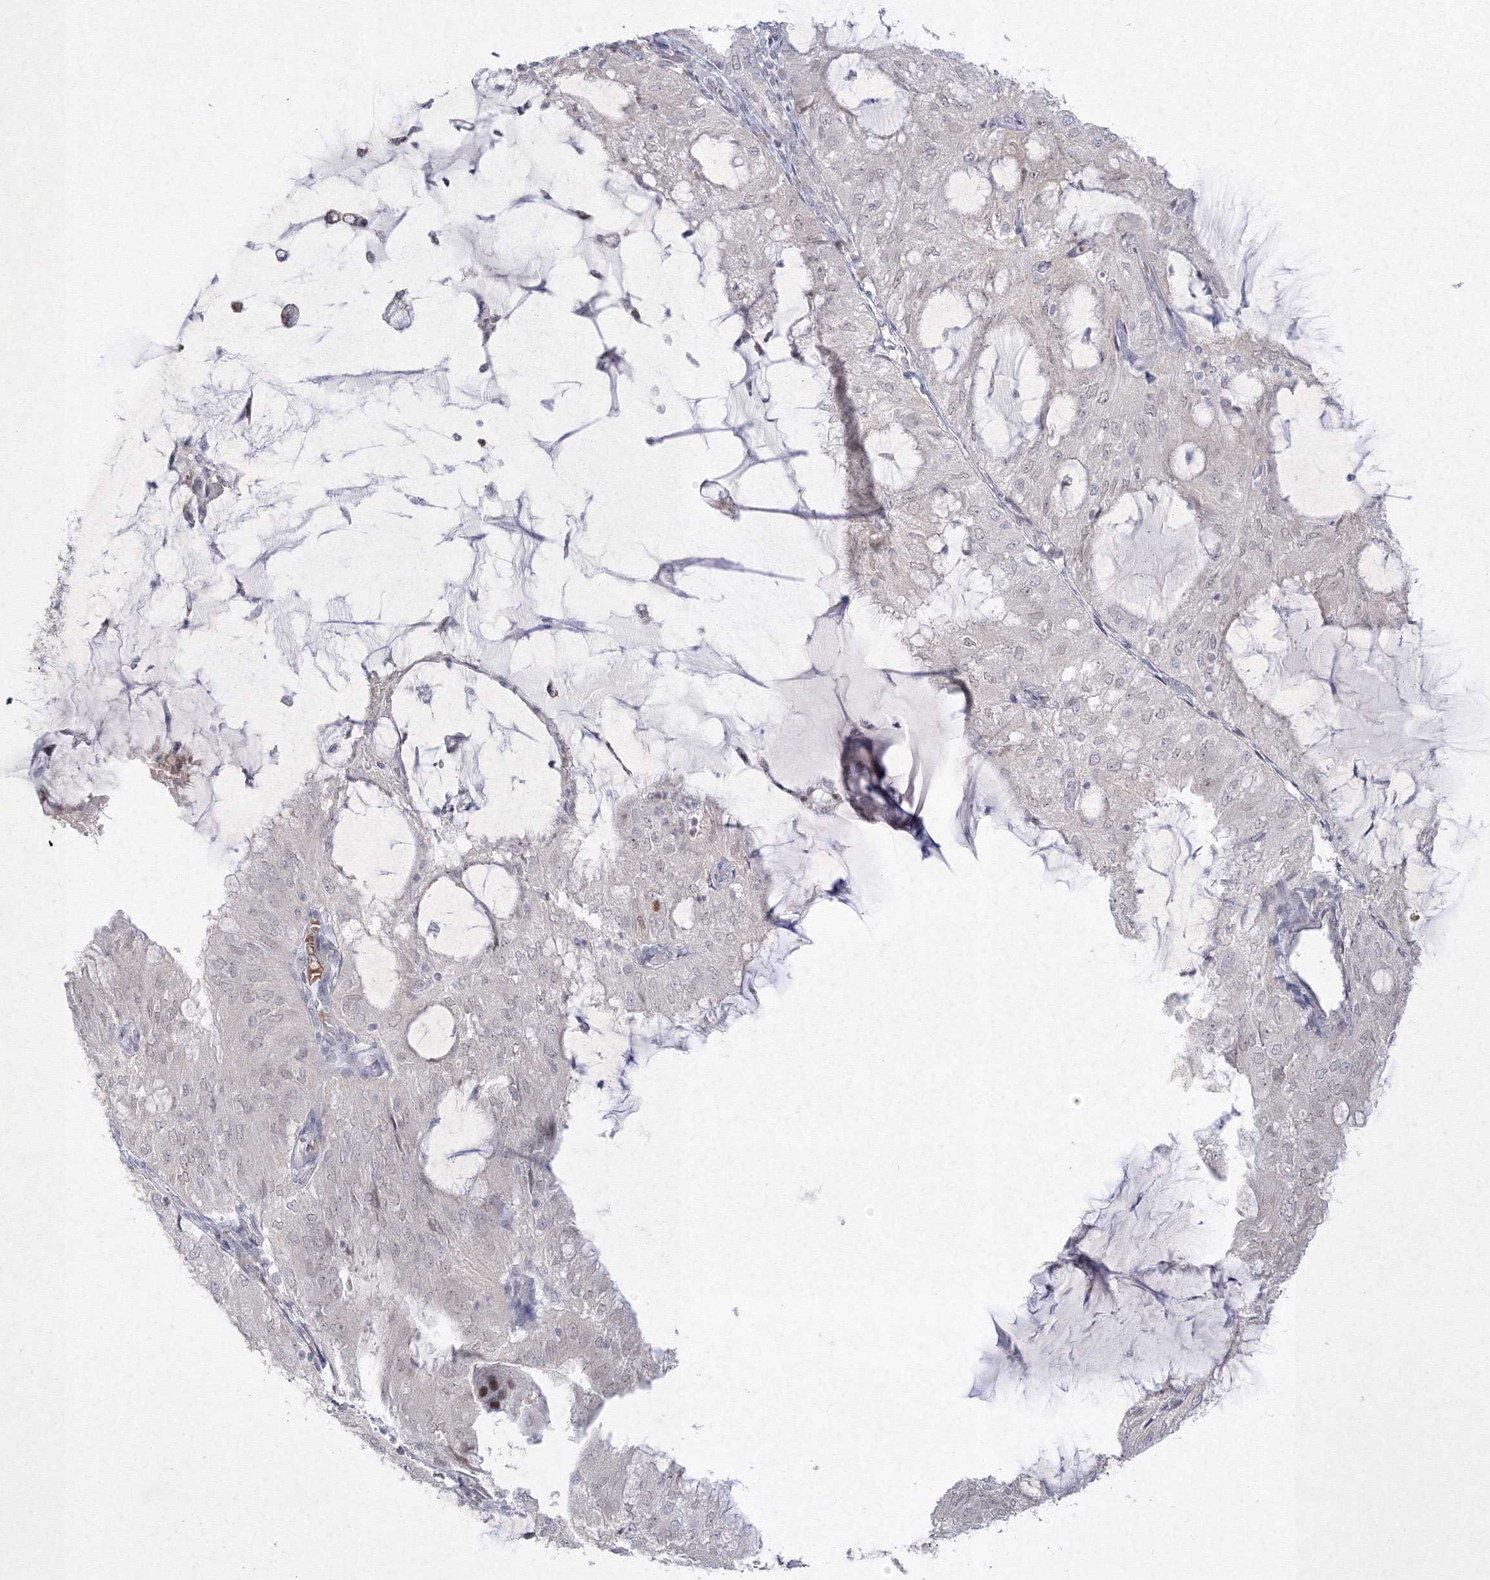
{"staining": {"intensity": "negative", "quantity": "none", "location": "none"}, "tissue": "endometrial cancer", "cell_type": "Tumor cells", "image_type": "cancer", "snomed": [{"axis": "morphology", "description": "Adenocarcinoma, NOS"}, {"axis": "topography", "description": "Endometrium"}], "caption": "Tumor cells are negative for brown protein staining in endometrial cancer (adenocarcinoma).", "gene": "NXPE3", "patient": {"sex": "female", "age": 81}}